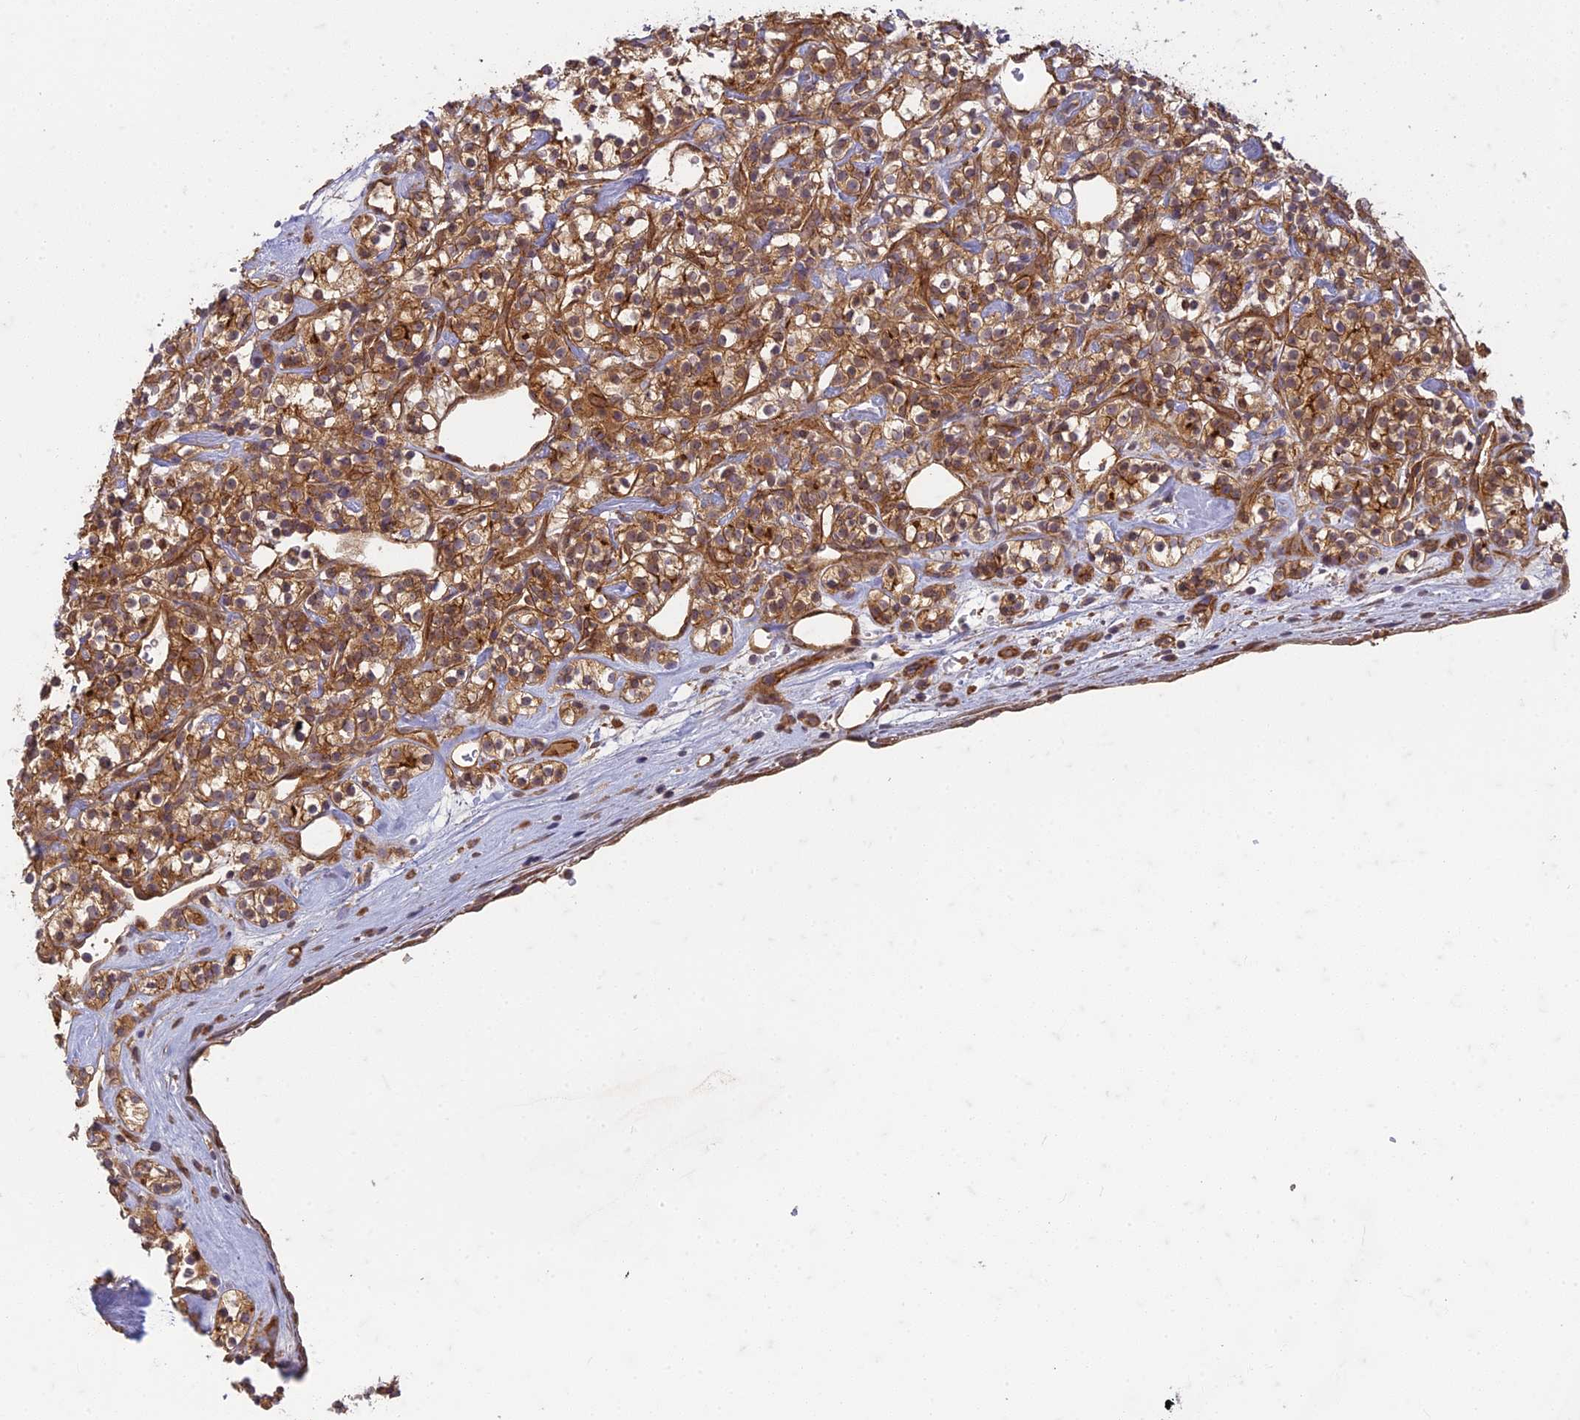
{"staining": {"intensity": "moderate", "quantity": ">75%", "location": "cytoplasmic/membranous"}, "tissue": "renal cancer", "cell_type": "Tumor cells", "image_type": "cancer", "snomed": [{"axis": "morphology", "description": "Adenocarcinoma, NOS"}, {"axis": "topography", "description": "Kidney"}], "caption": "This is a photomicrograph of immunohistochemistry staining of renal cancer (adenocarcinoma), which shows moderate staining in the cytoplasmic/membranous of tumor cells.", "gene": "TCF25", "patient": {"sex": "male", "age": 77}}